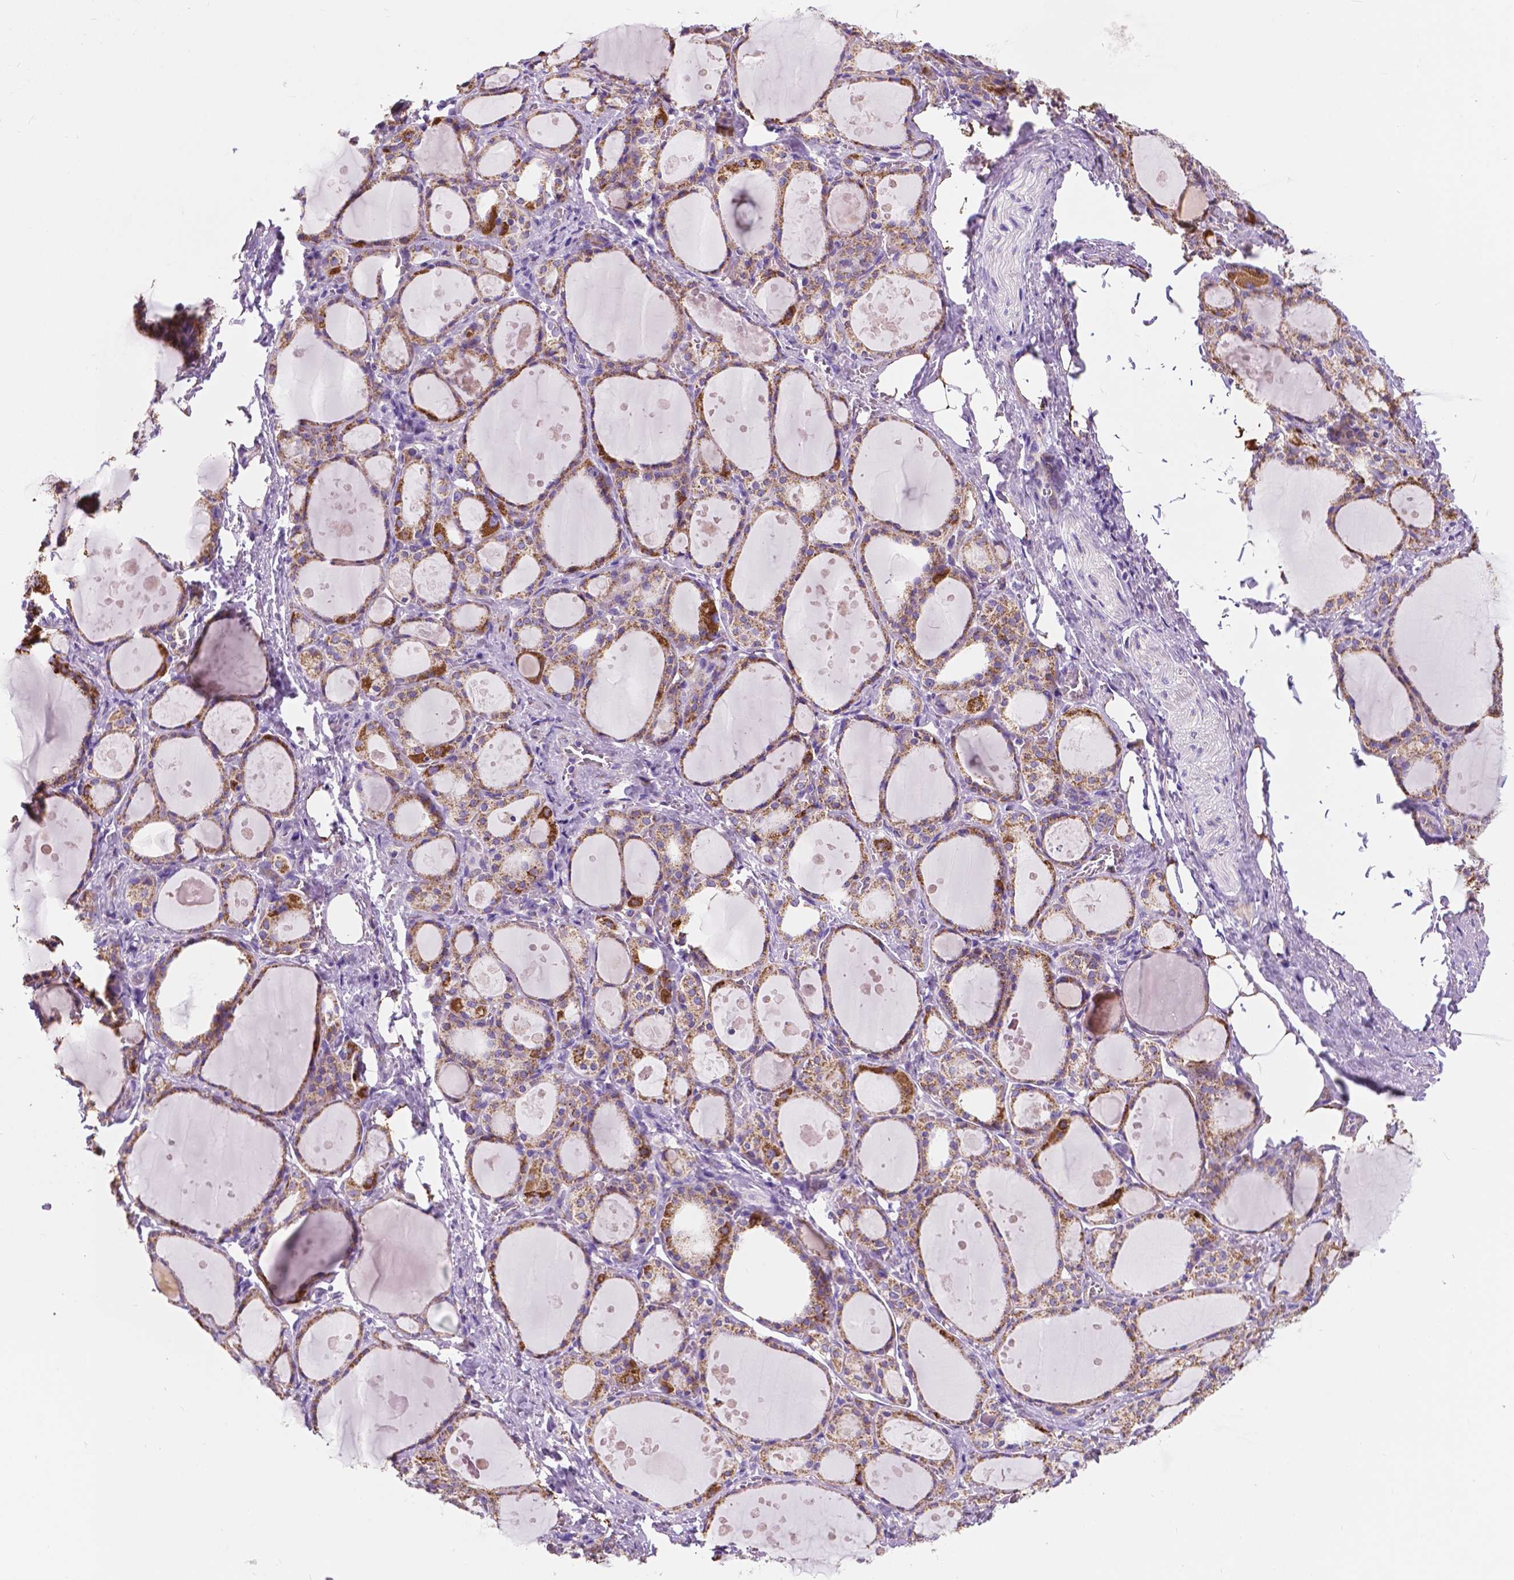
{"staining": {"intensity": "moderate", "quantity": "25%-75%", "location": "cytoplasmic/membranous"}, "tissue": "thyroid gland", "cell_type": "Glandular cells", "image_type": "normal", "snomed": [{"axis": "morphology", "description": "Normal tissue, NOS"}, {"axis": "topography", "description": "Thyroid gland"}], "caption": "Glandular cells exhibit moderate cytoplasmic/membranous staining in approximately 25%-75% of cells in benign thyroid gland.", "gene": "TRPV5", "patient": {"sex": "male", "age": 68}}